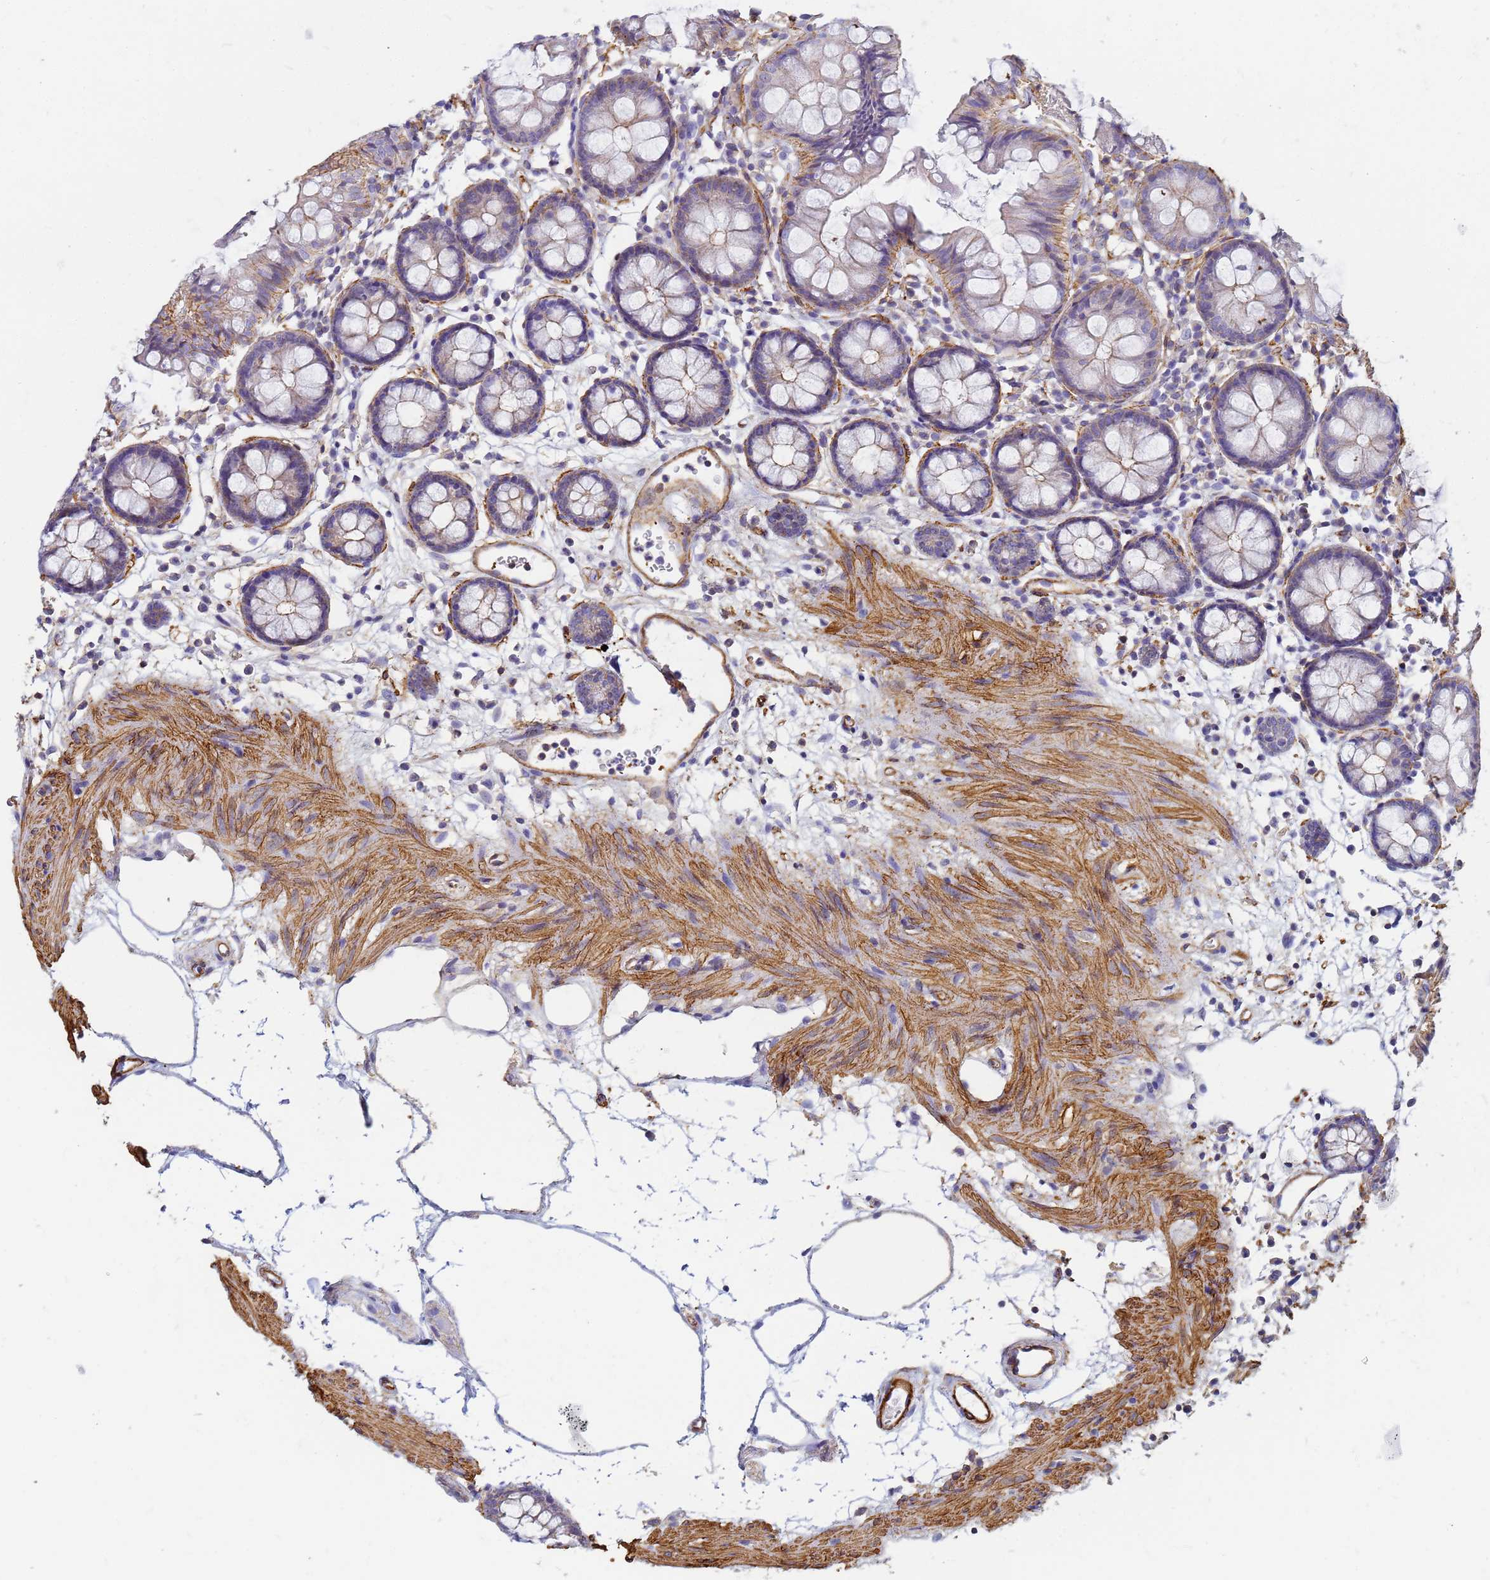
{"staining": {"intensity": "moderate", "quantity": "25%-75%", "location": "cytoplasmic/membranous"}, "tissue": "colon", "cell_type": "Endothelial cells", "image_type": "normal", "snomed": [{"axis": "morphology", "description": "Normal tissue, NOS"}, {"axis": "topography", "description": "Colon"}], "caption": "Protein expression analysis of unremarkable human colon reveals moderate cytoplasmic/membranous positivity in about 25%-75% of endothelial cells. Using DAB (3,3'-diaminobenzidine) (brown) and hematoxylin (blue) stains, captured at high magnification using brightfield microscopy.", "gene": "TPM1", "patient": {"sex": "female", "age": 84}}